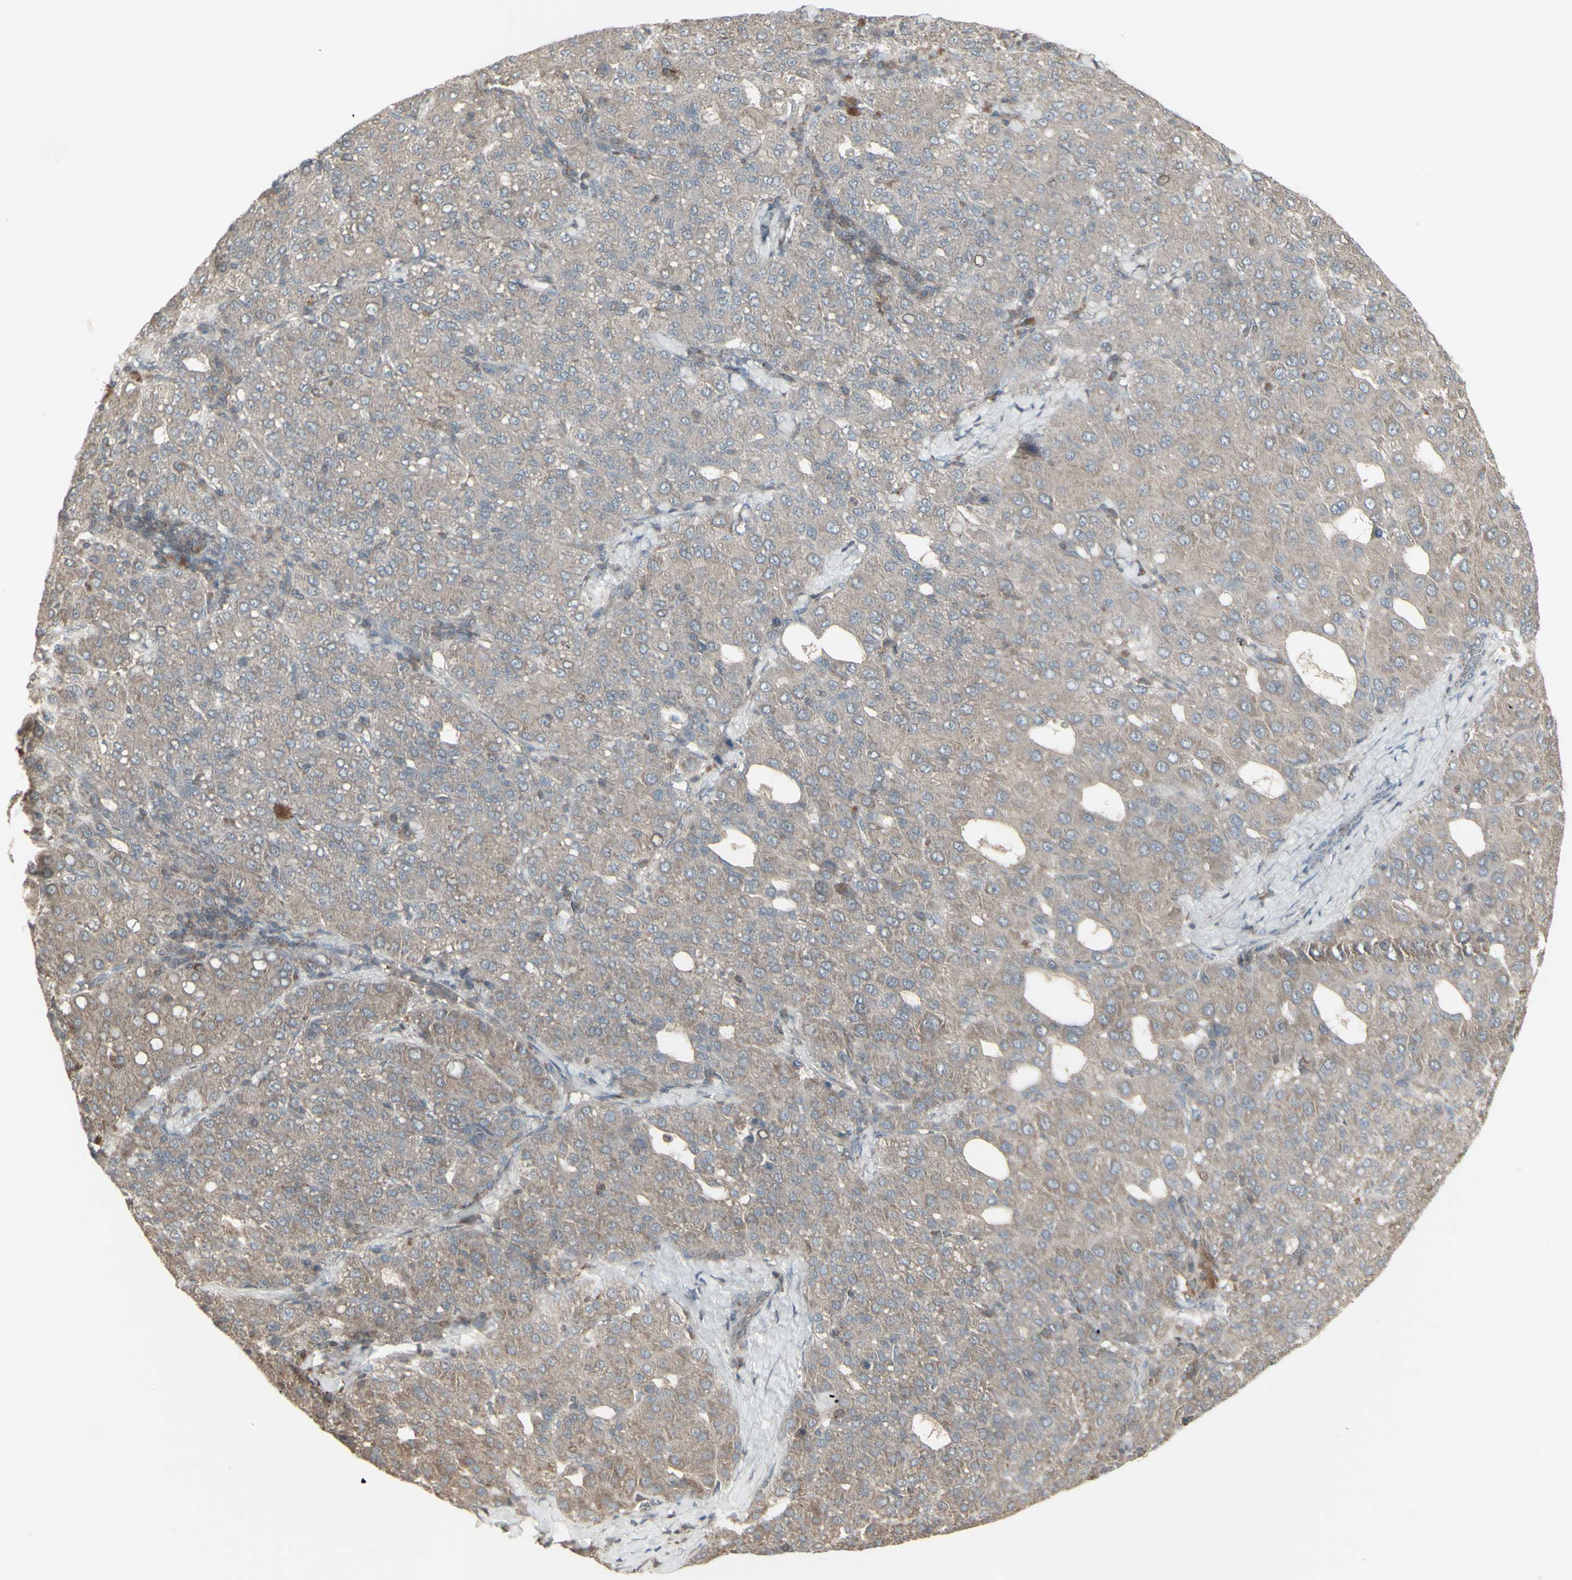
{"staining": {"intensity": "weak", "quantity": ">75%", "location": "cytoplasmic/membranous"}, "tissue": "liver cancer", "cell_type": "Tumor cells", "image_type": "cancer", "snomed": [{"axis": "morphology", "description": "Carcinoma, Hepatocellular, NOS"}, {"axis": "topography", "description": "Liver"}], "caption": "Weak cytoplasmic/membranous positivity is appreciated in approximately >75% of tumor cells in liver hepatocellular carcinoma.", "gene": "CSK", "patient": {"sex": "male", "age": 65}}